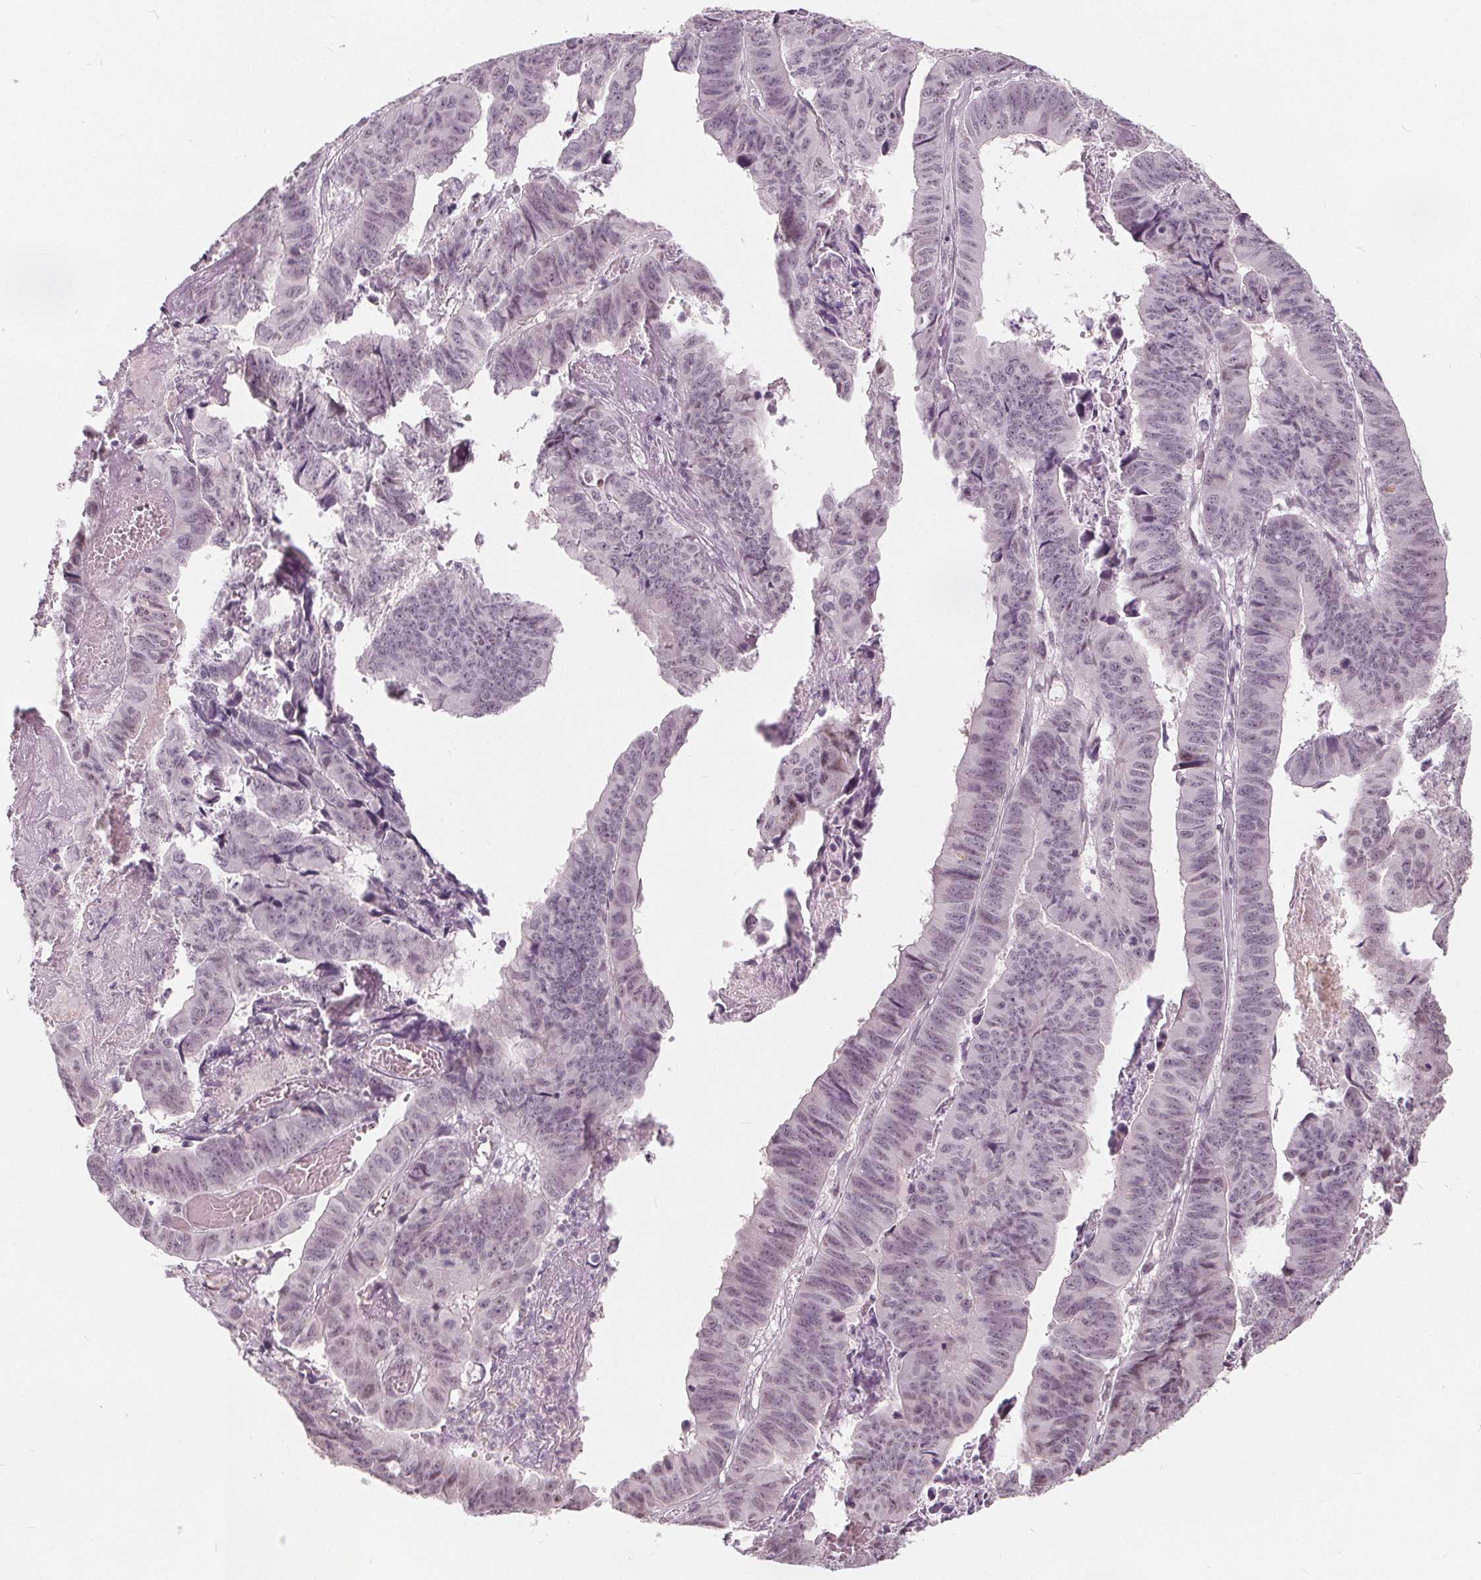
{"staining": {"intensity": "weak", "quantity": "<25%", "location": "nuclear"}, "tissue": "stomach cancer", "cell_type": "Tumor cells", "image_type": "cancer", "snomed": [{"axis": "morphology", "description": "Adenocarcinoma, NOS"}, {"axis": "topography", "description": "Stomach, lower"}], "caption": "Protein analysis of stomach adenocarcinoma demonstrates no significant staining in tumor cells.", "gene": "NUP210L", "patient": {"sex": "male", "age": 77}}